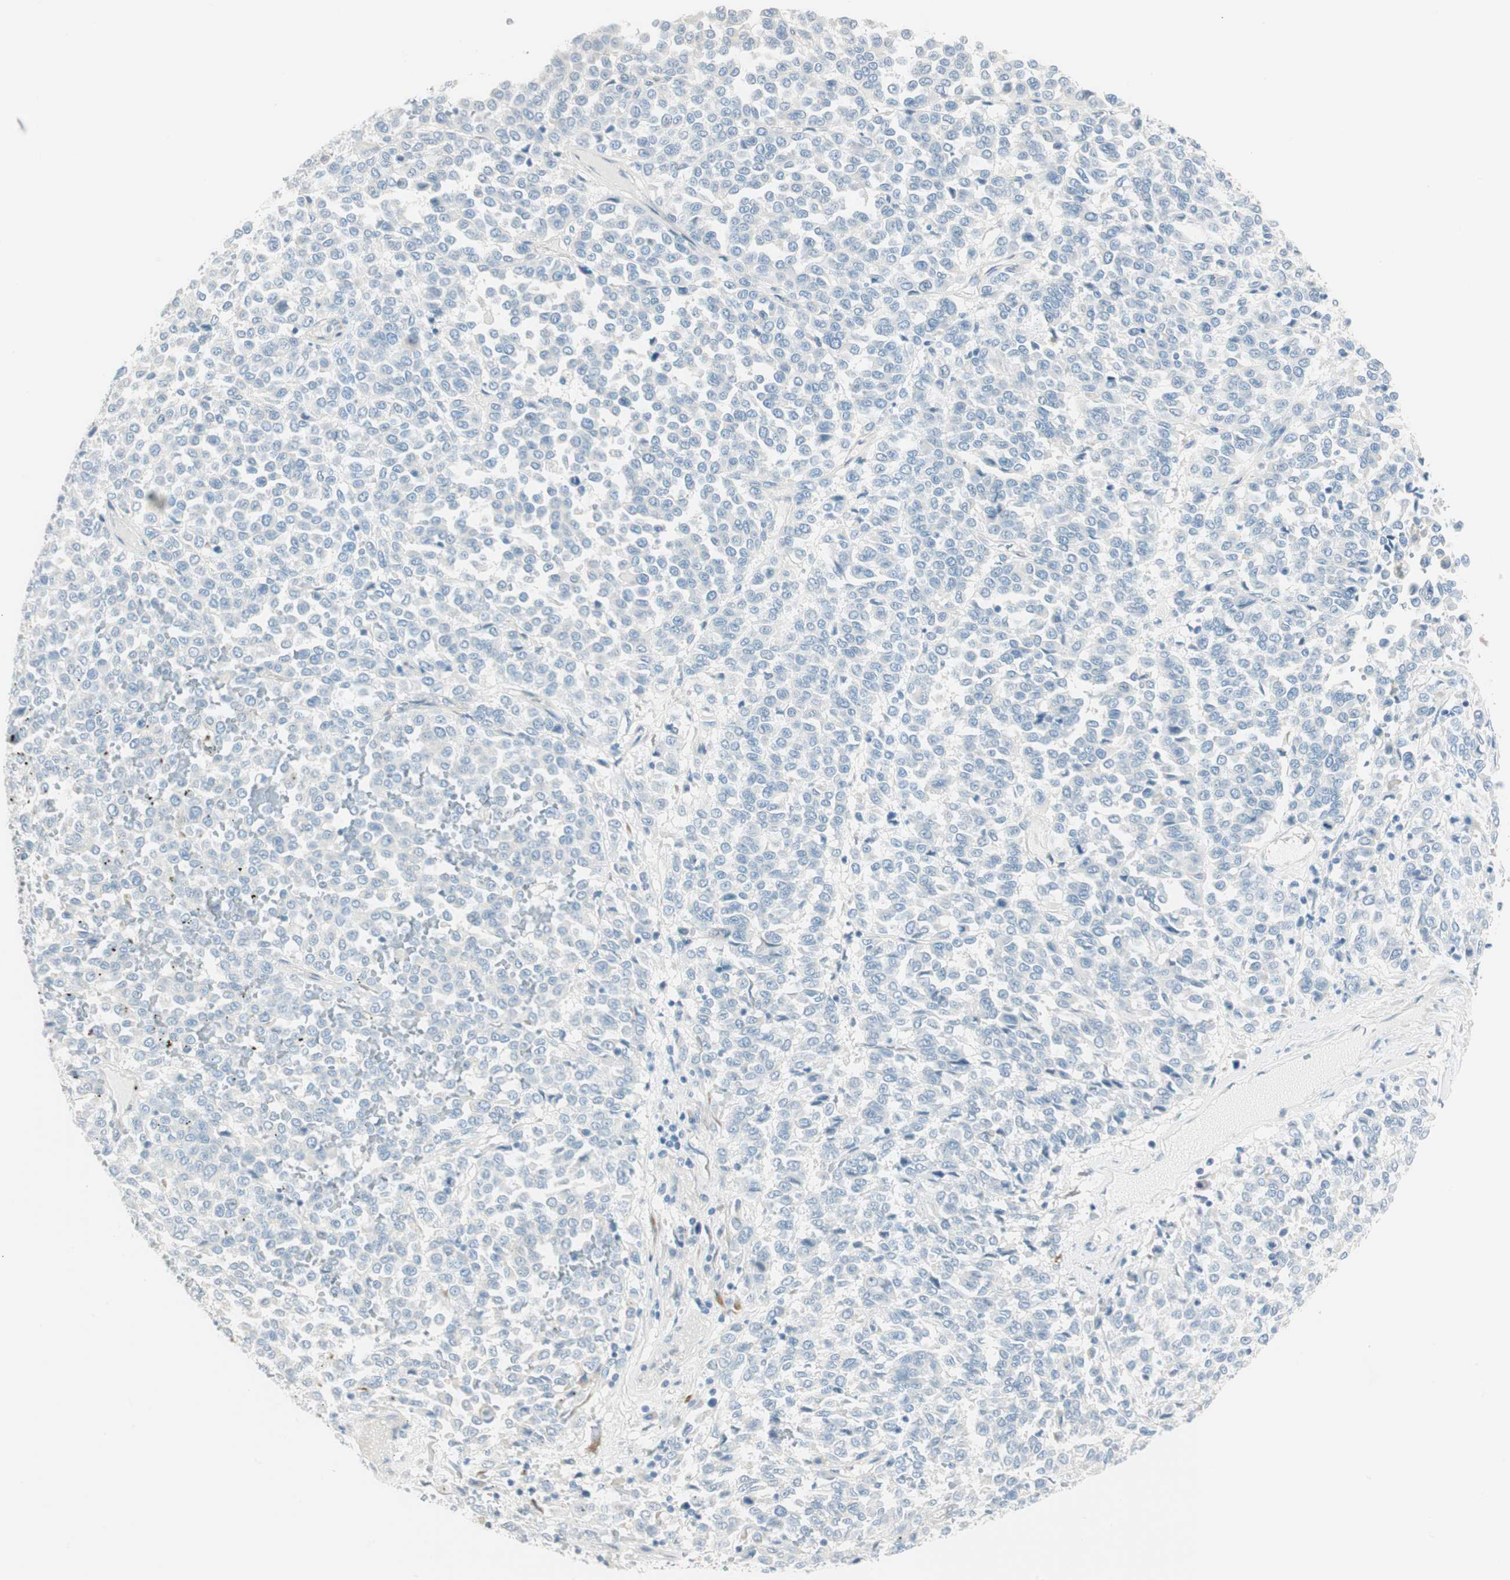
{"staining": {"intensity": "negative", "quantity": "none", "location": "none"}, "tissue": "melanoma", "cell_type": "Tumor cells", "image_type": "cancer", "snomed": [{"axis": "morphology", "description": "Malignant melanoma, Metastatic site"}, {"axis": "topography", "description": "Pancreas"}], "caption": "Immunohistochemical staining of malignant melanoma (metastatic site) displays no significant expression in tumor cells. (Brightfield microscopy of DAB (3,3'-diaminobenzidine) immunohistochemistry (IHC) at high magnification).", "gene": "CDK3", "patient": {"sex": "female", "age": 30}}